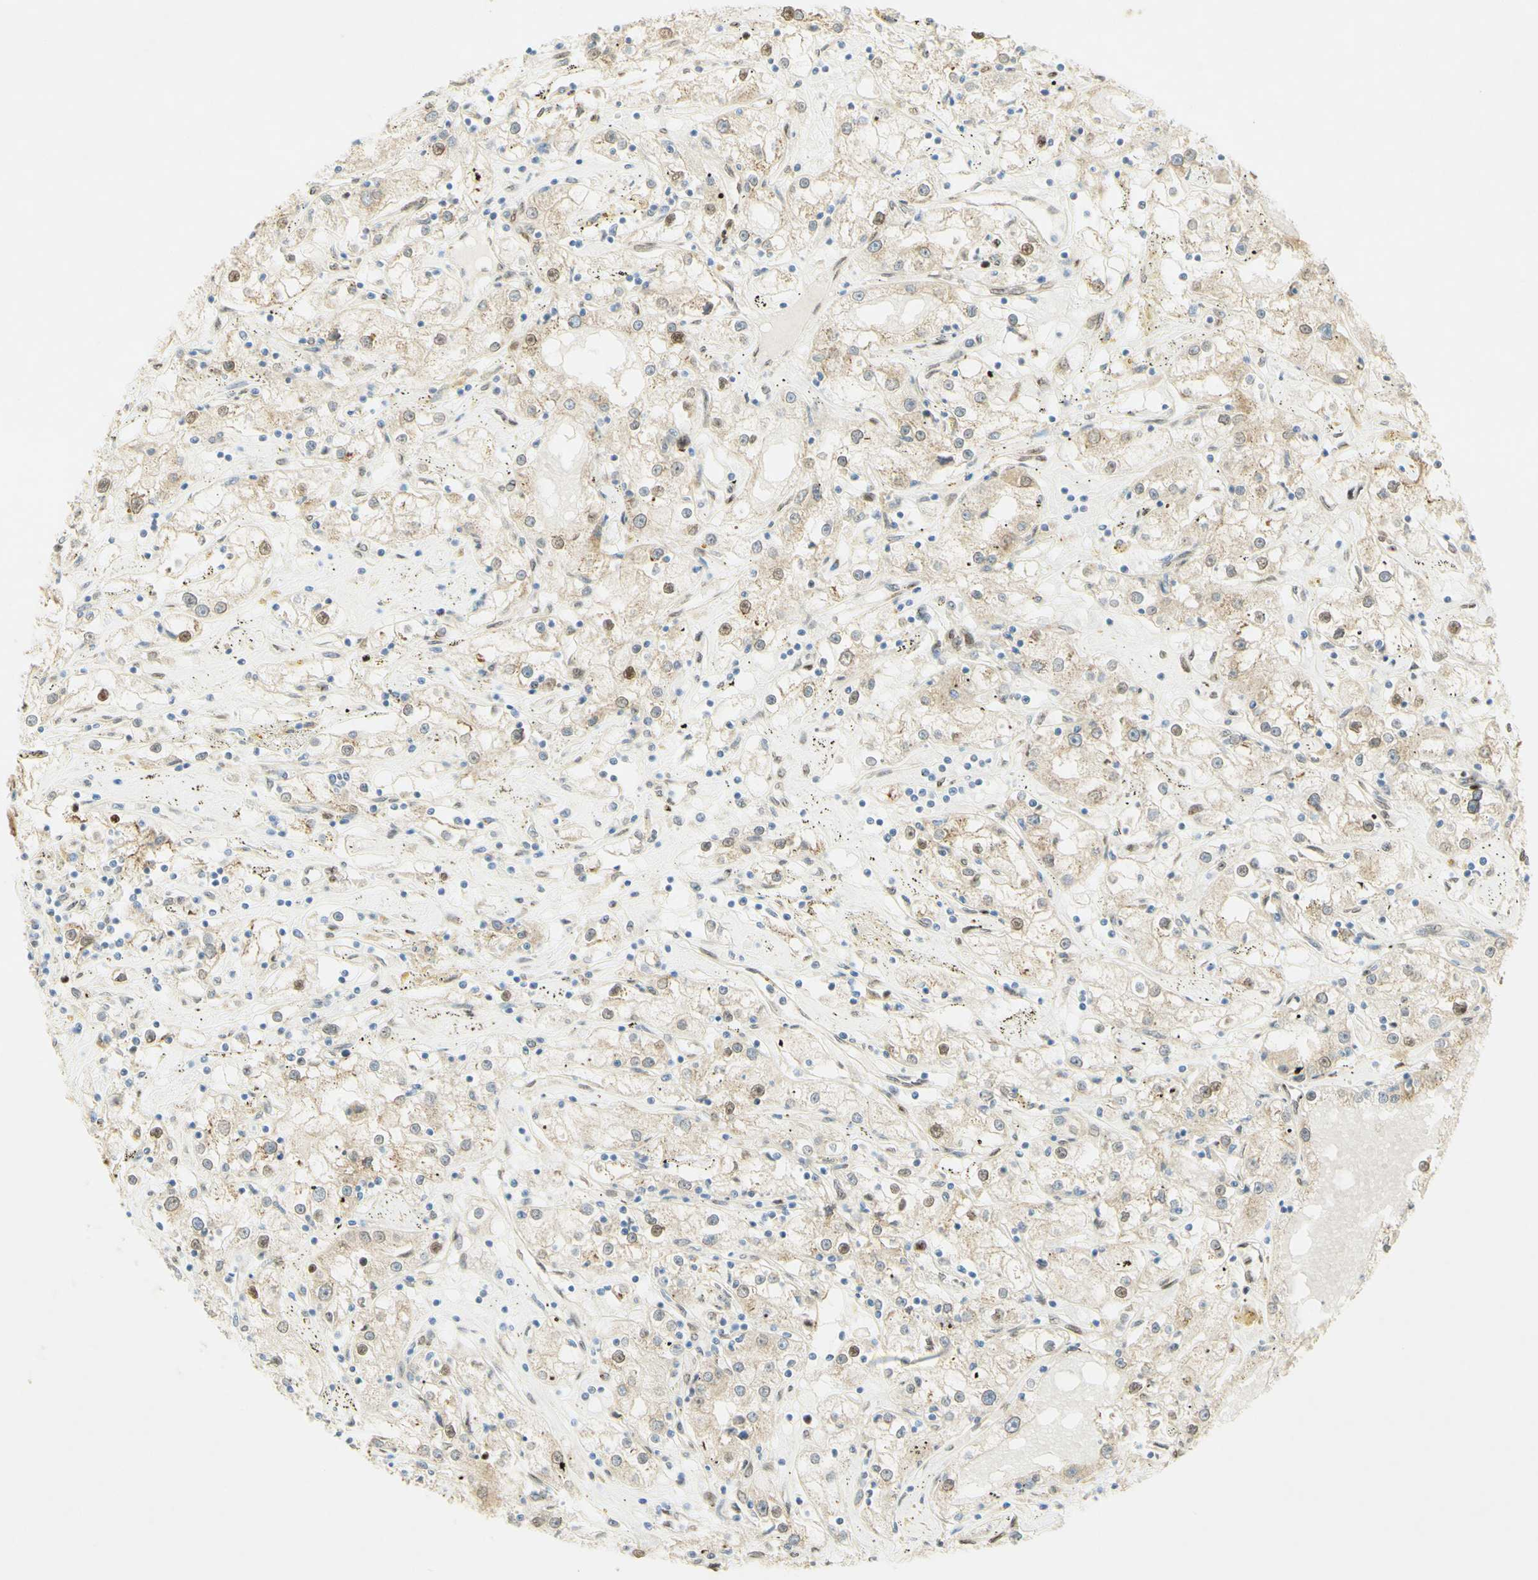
{"staining": {"intensity": "moderate", "quantity": "<25%", "location": "nuclear"}, "tissue": "renal cancer", "cell_type": "Tumor cells", "image_type": "cancer", "snomed": [{"axis": "morphology", "description": "Adenocarcinoma, NOS"}, {"axis": "topography", "description": "Kidney"}], "caption": "IHC (DAB) staining of renal cancer reveals moderate nuclear protein staining in about <25% of tumor cells. (IHC, brightfield microscopy, high magnification).", "gene": "E2F1", "patient": {"sex": "male", "age": 56}}